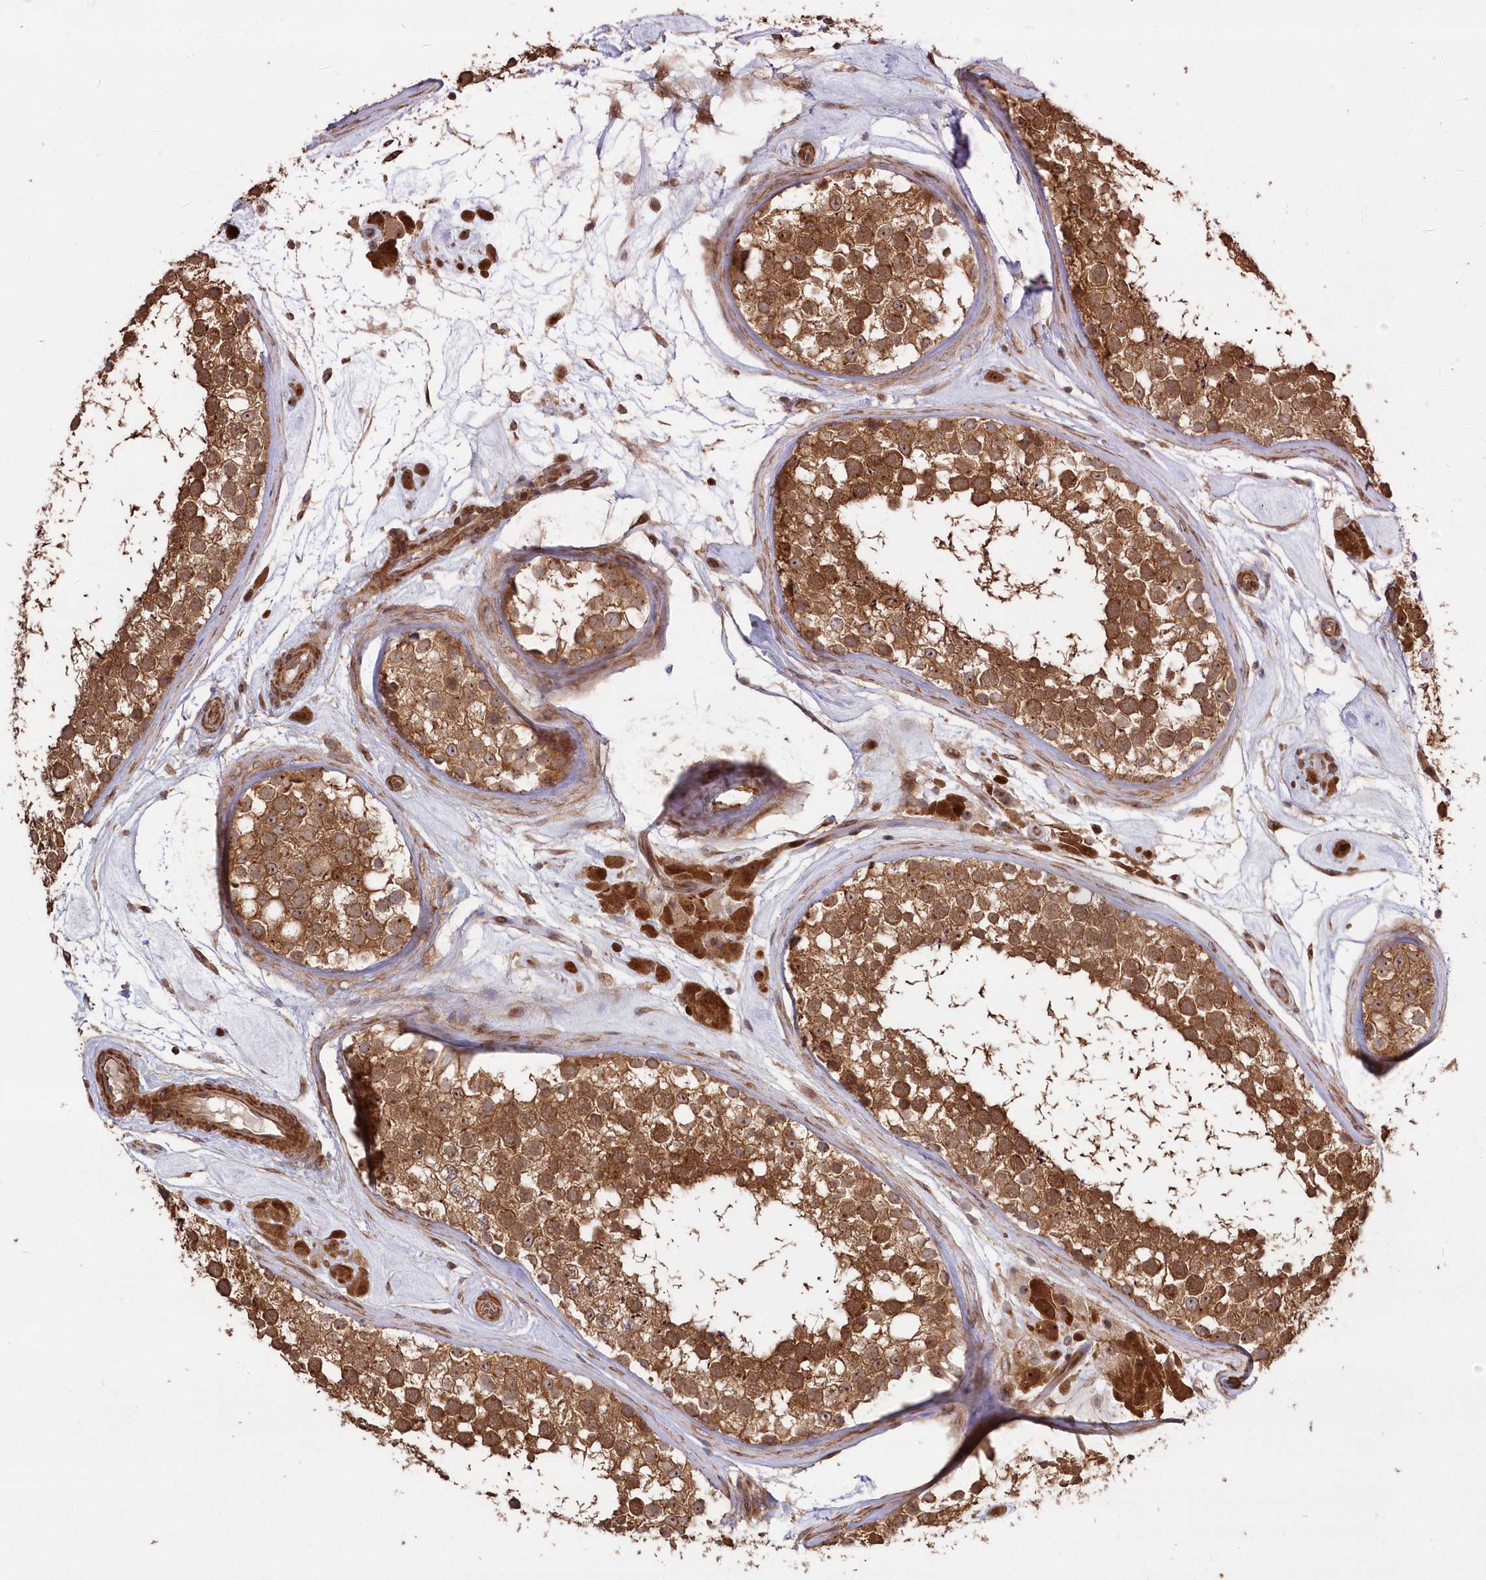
{"staining": {"intensity": "strong", "quantity": ">75%", "location": "cytoplasmic/membranous,nuclear"}, "tissue": "testis", "cell_type": "Cells in seminiferous ducts", "image_type": "normal", "snomed": [{"axis": "morphology", "description": "Normal tissue, NOS"}, {"axis": "topography", "description": "Testis"}], "caption": "The image shows immunohistochemical staining of unremarkable testis. There is strong cytoplasmic/membranous,nuclear positivity is identified in approximately >75% of cells in seminiferous ducts.", "gene": "TBCA", "patient": {"sex": "male", "age": 46}}